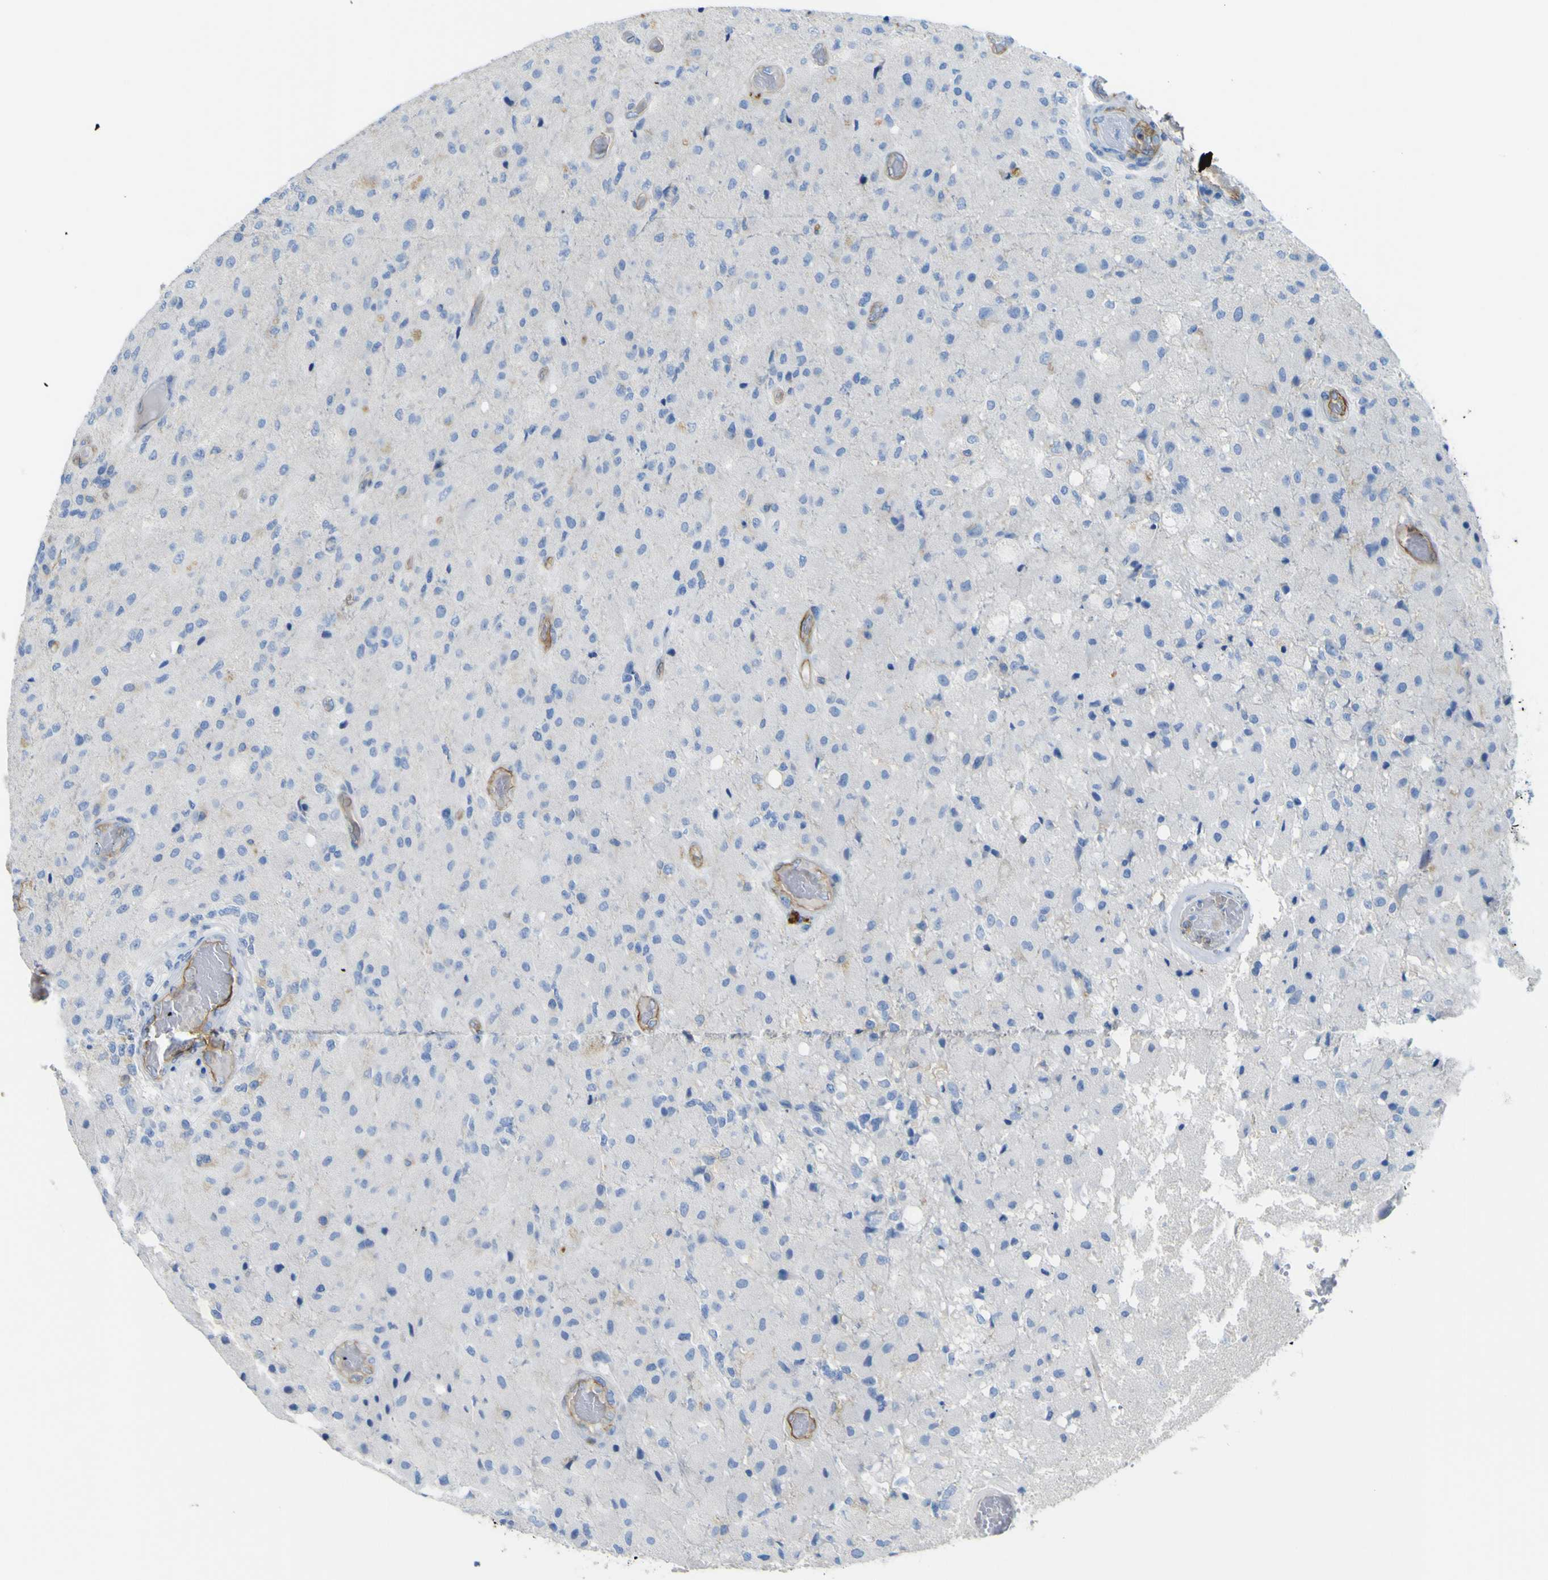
{"staining": {"intensity": "negative", "quantity": "none", "location": "none"}, "tissue": "glioma", "cell_type": "Tumor cells", "image_type": "cancer", "snomed": [{"axis": "morphology", "description": "Normal tissue, NOS"}, {"axis": "morphology", "description": "Glioma, malignant, High grade"}, {"axis": "topography", "description": "Cerebral cortex"}], "caption": "Malignant high-grade glioma was stained to show a protein in brown. There is no significant positivity in tumor cells.", "gene": "CD93", "patient": {"sex": "male", "age": 77}}